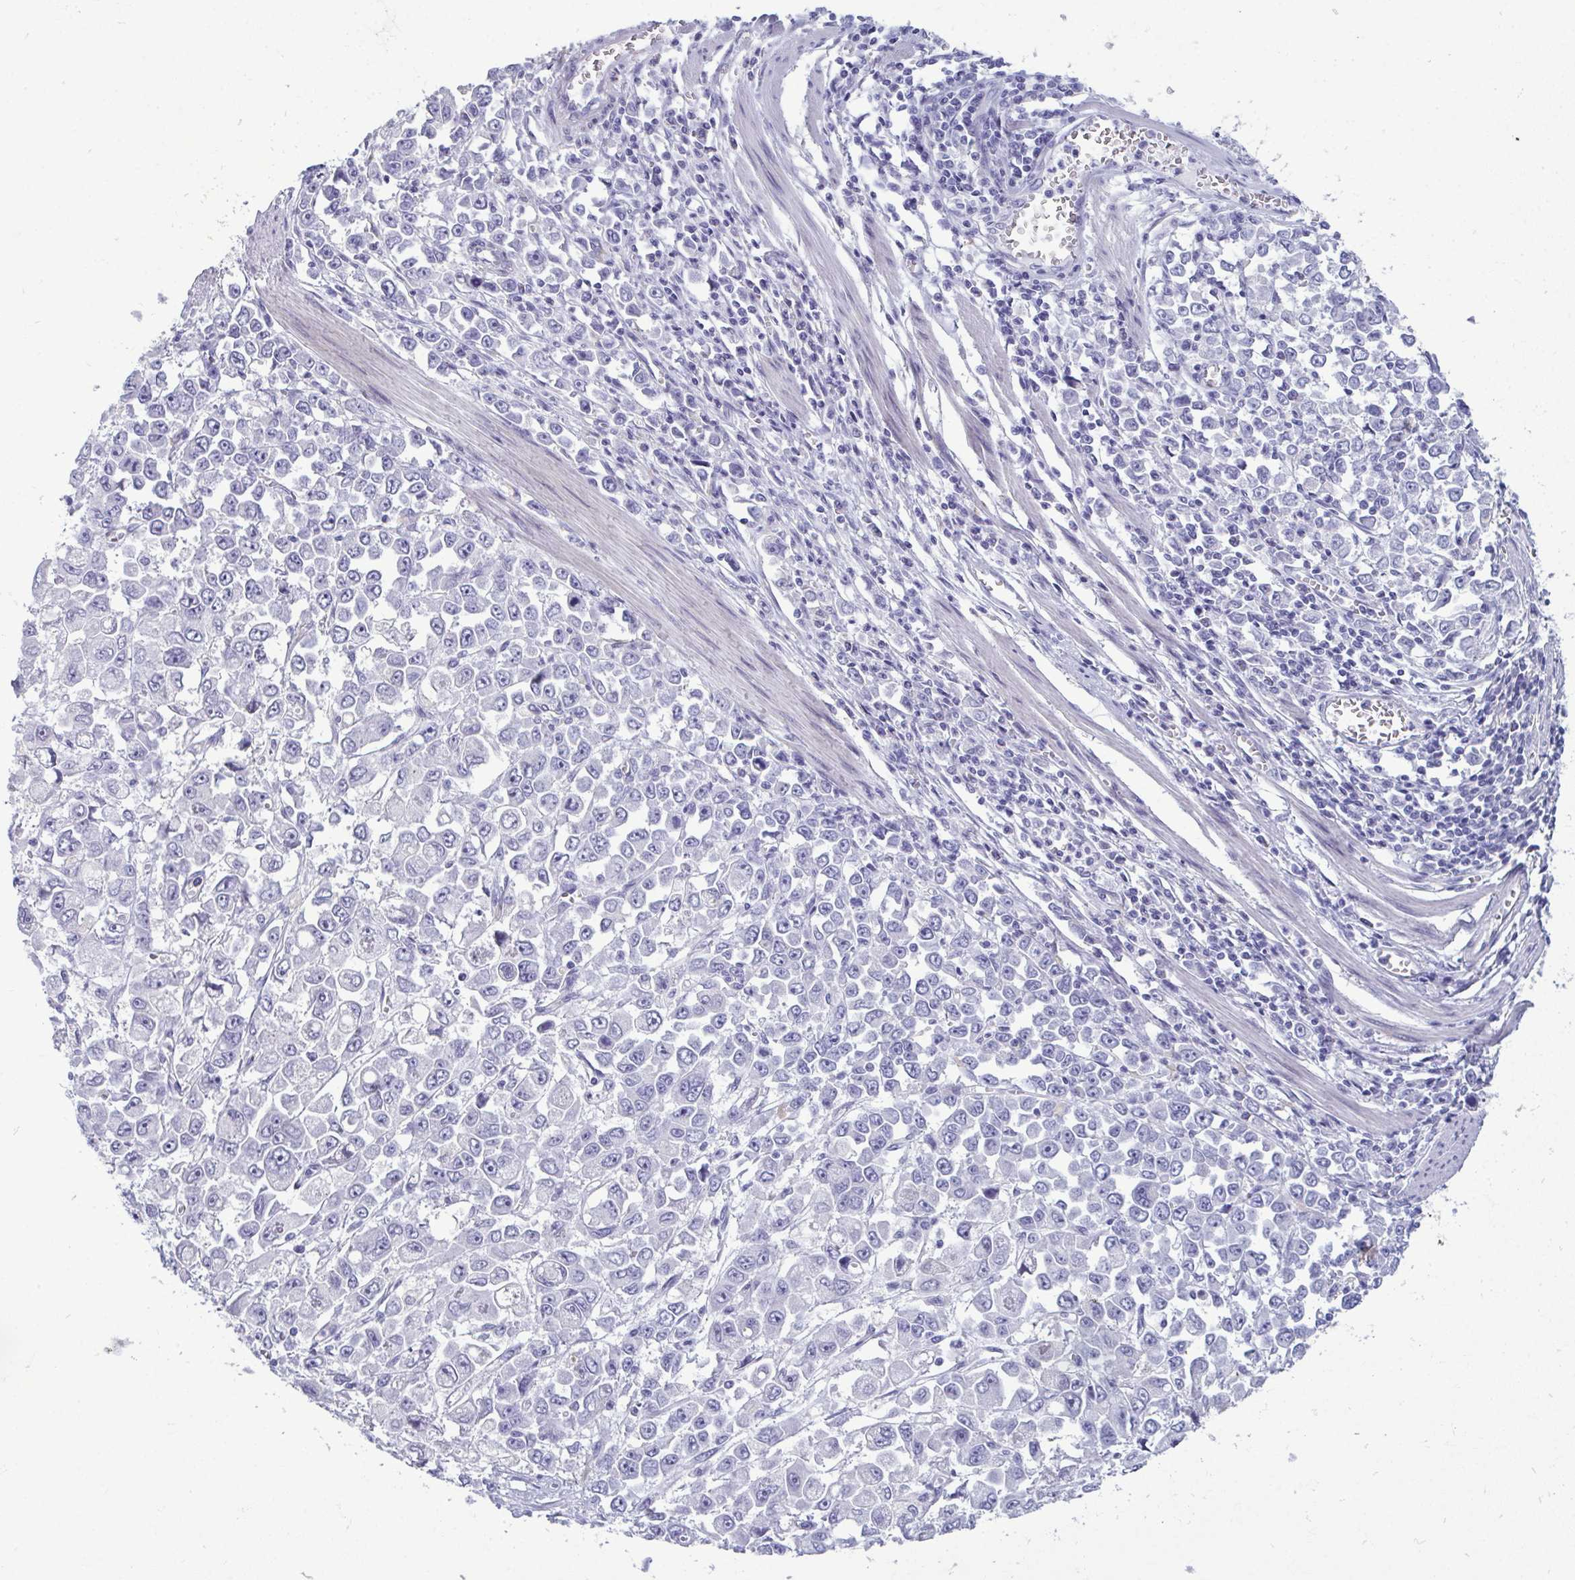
{"staining": {"intensity": "negative", "quantity": "none", "location": "none"}, "tissue": "stomach cancer", "cell_type": "Tumor cells", "image_type": "cancer", "snomed": [{"axis": "morphology", "description": "Adenocarcinoma, NOS"}, {"axis": "topography", "description": "Stomach, upper"}], "caption": "The micrograph displays no staining of tumor cells in adenocarcinoma (stomach). The staining was performed using DAB to visualize the protein expression in brown, while the nuclei were stained in blue with hematoxylin (Magnification: 20x).", "gene": "SERPINI1", "patient": {"sex": "male", "age": 70}}